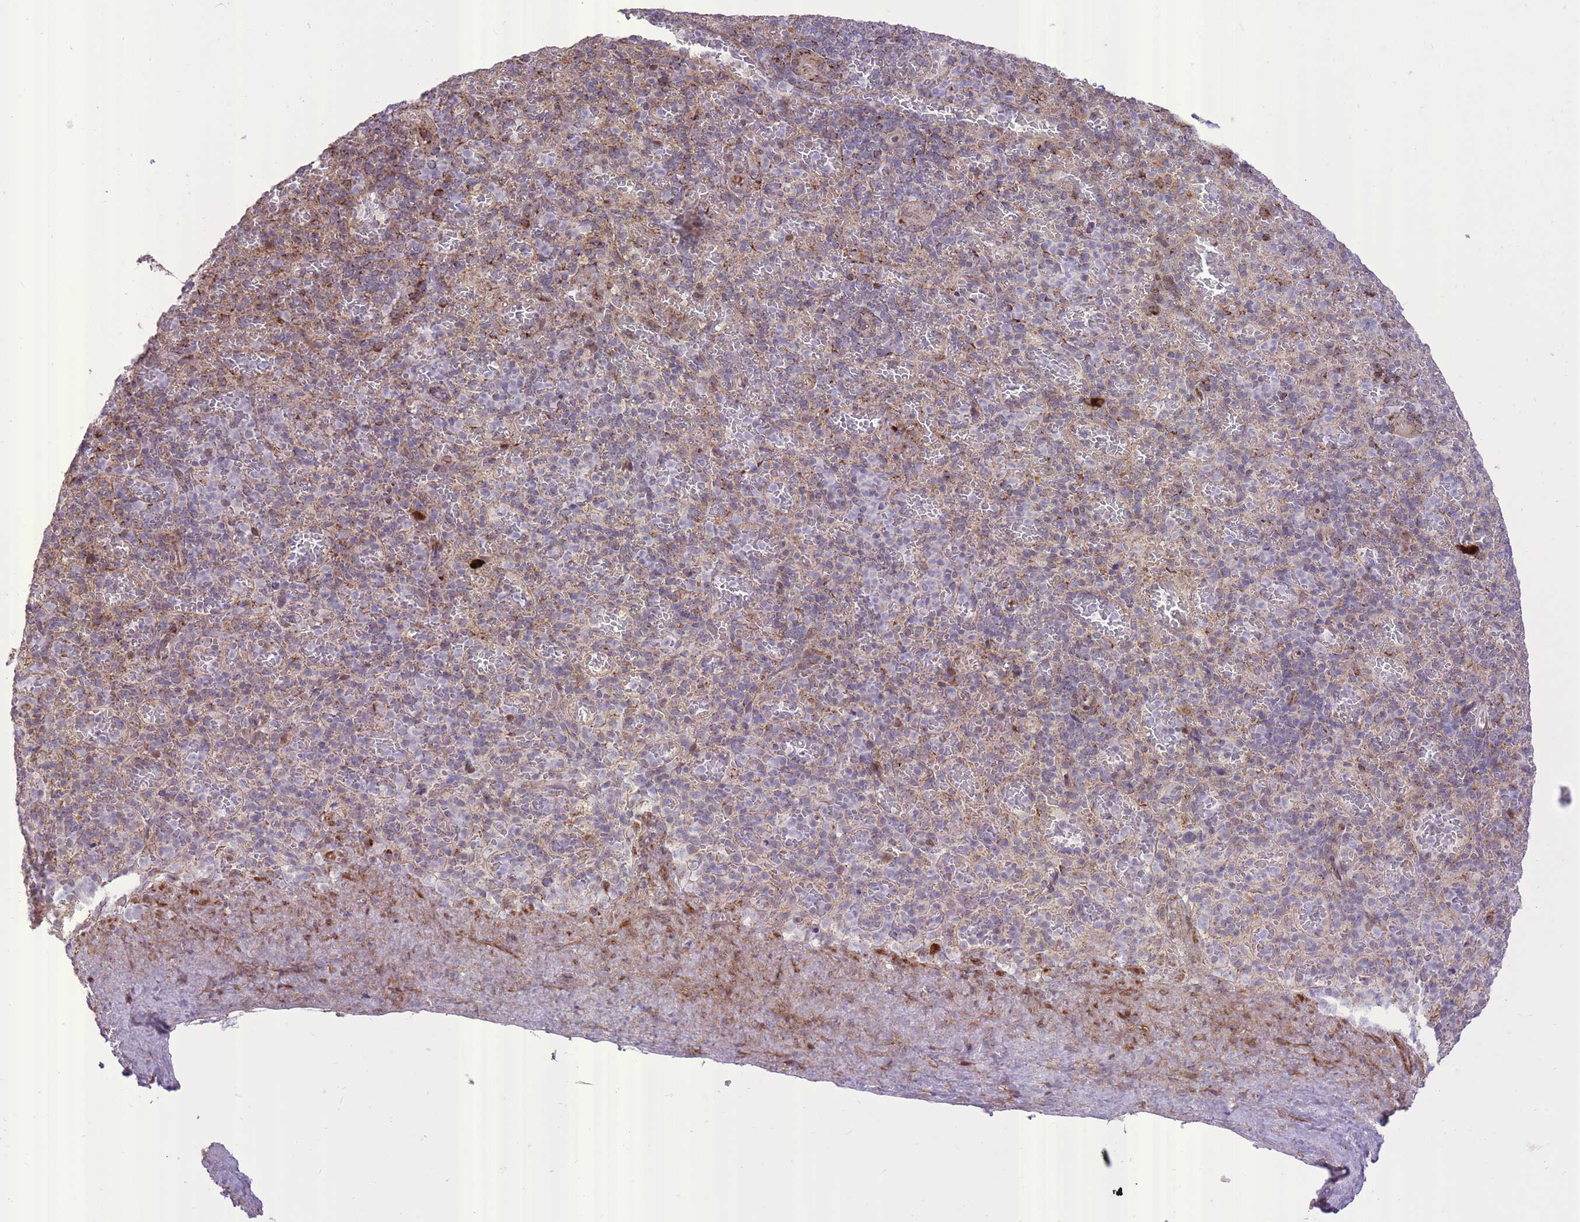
{"staining": {"intensity": "moderate", "quantity": "25%-75%", "location": "cytoplasmic/membranous"}, "tissue": "spleen", "cell_type": "Cells in red pulp", "image_type": "normal", "snomed": [{"axis": "morphology", "description": "Normal tissue, NOS"}, {"axis": "topography", "description": "Spleen"}], "caption": "An image of human spleen stained for a protein displays moderate cytoplasmic/membranous brown staining in cells in red pulp.", "gene": "SLC4A4", "patient": {"sex": "female", "age": 74}}